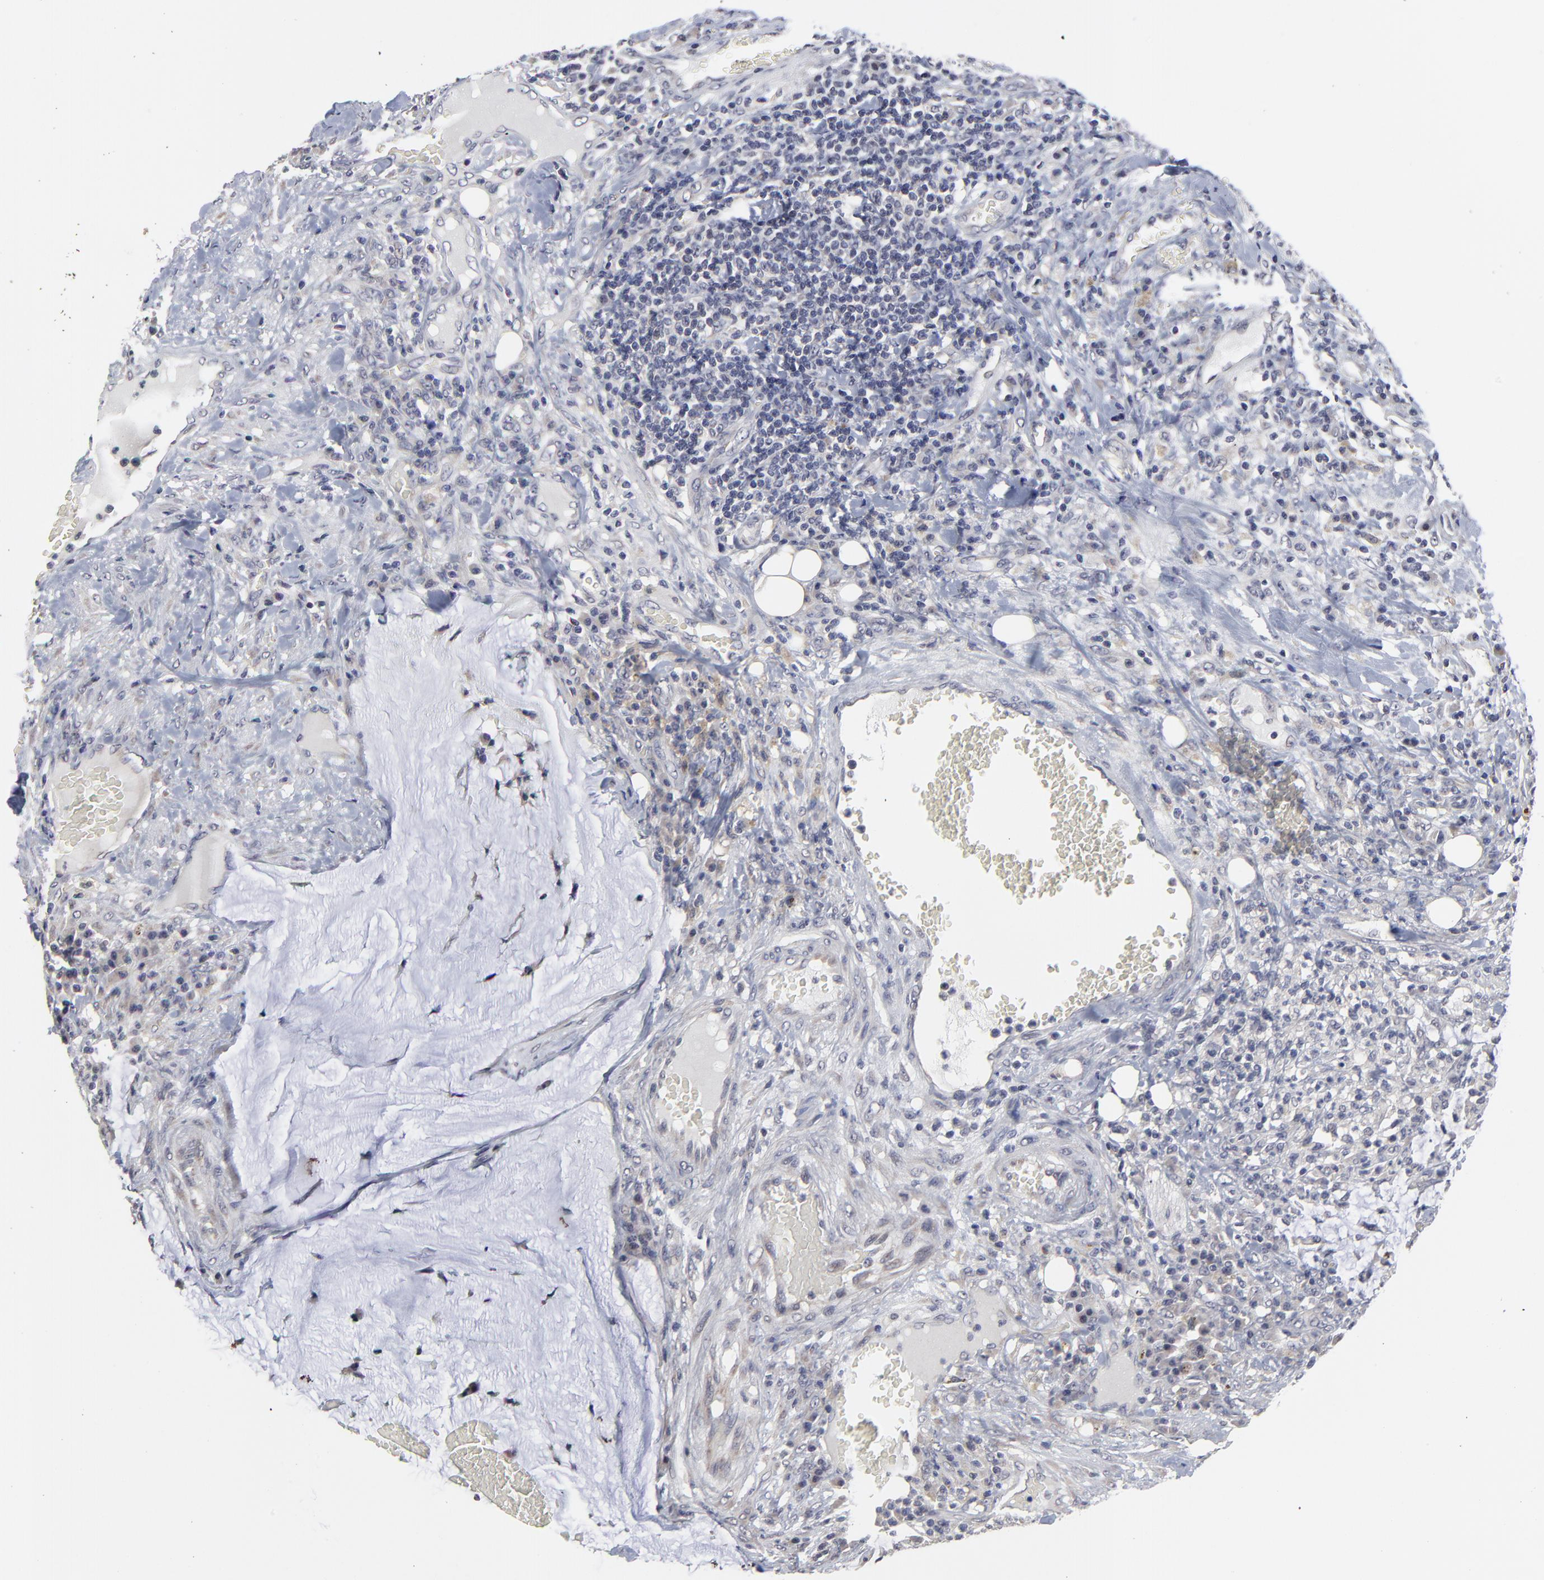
{"staining": {"intensity": "negative", "quantity": "none", "location": "none"}, "tissue": "colorectal cancer", "cell_type": "Tumor cells", "image_type": "cancer", "snomed": [{"axis": "morphology", "description": "Adenocarcinoma, NOS"}, {"axis": "topography", "description": "Colon"}], "caption": "Tumor cells show no significant protein staining in adenocarcinoma (colorectal).", "gene": "MAGEA10", "patient": {"sex": "male", "age": 54}}